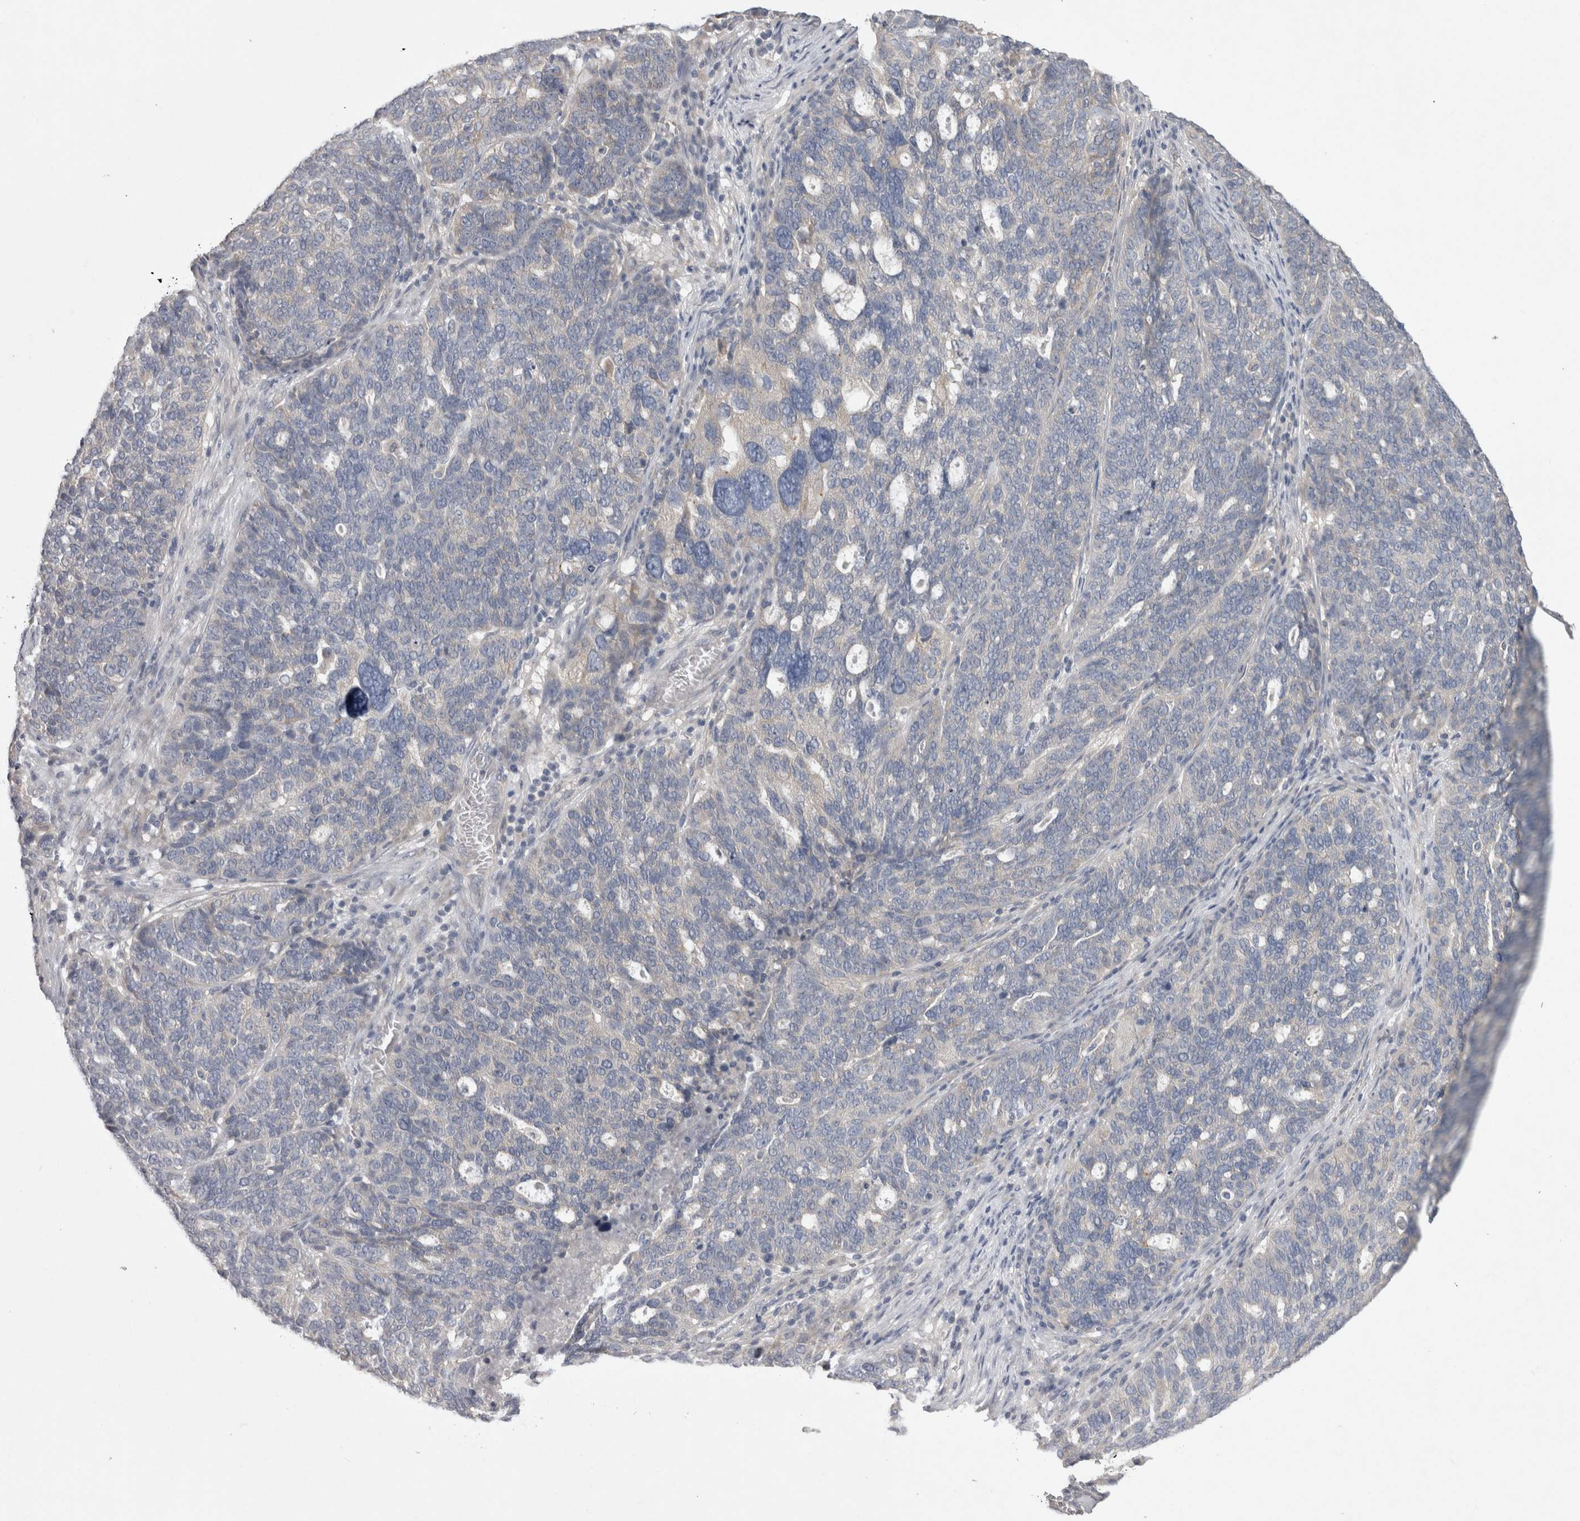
{"staining": {"intensity": "negative", "quantity": "none", "location": "none"}, "tissue": "ovarian cancer", "cell_type": "Tumor cells", "image_type": "cancer", "snomed": [{"axis": "morphology", "description": "Cystadenocarcinoma, serous, NOS"}, {"axis": "topography", "description": "Ovary"}], "caption": "Immunohistochemistry (IHC) of human ovarian serous cystadenocarcinoma demonstrates no expression in tumor cells.", "gene": "LRRC40", "patient": {"sex": "female", "age": 59}}